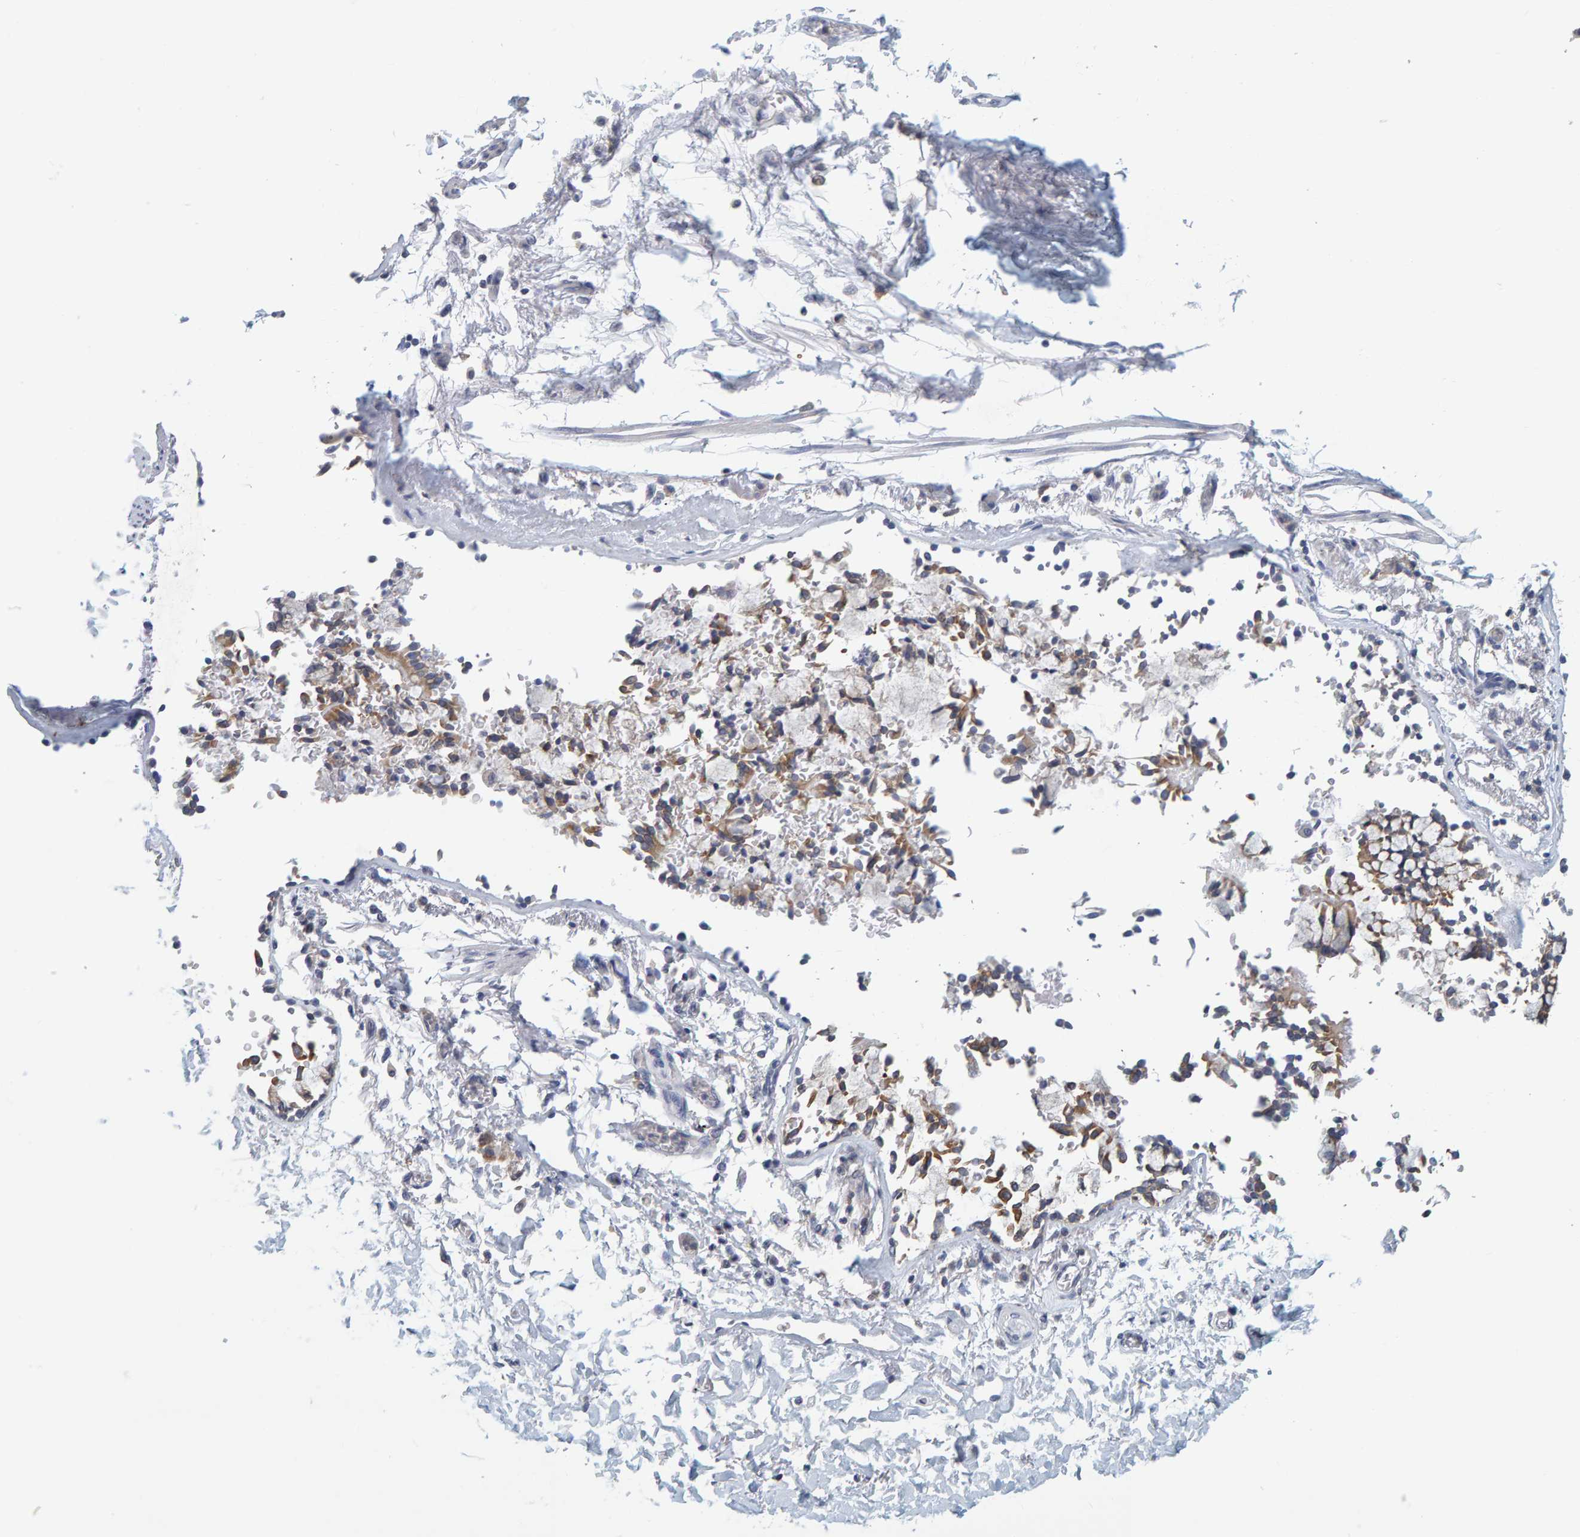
{"staining": {"intensity": "negative", "quantity": "none", "location": "none"}, "tissue": "soft tissue", "cell_type": "Fibroblasts", "image_type": "normal", "snomed": [{"axis": "morphology", "description": "Normal tissue, NOS"}, {"axis": "topography", "description": "Cartilage tissue"}, {"axis": "topography", "description": "Lung"}], "caption": "This is a histopathology image of immunohistochemistry staining of benign soft tissue, which shows no staining in fibroblasts. Brightfield microscopy of IHC stained with DAB (brown) and hematoxylin (blue), captured at high magnification.", "gene": "SGPL1", "patient": {"sex": "female", "age": 77}}